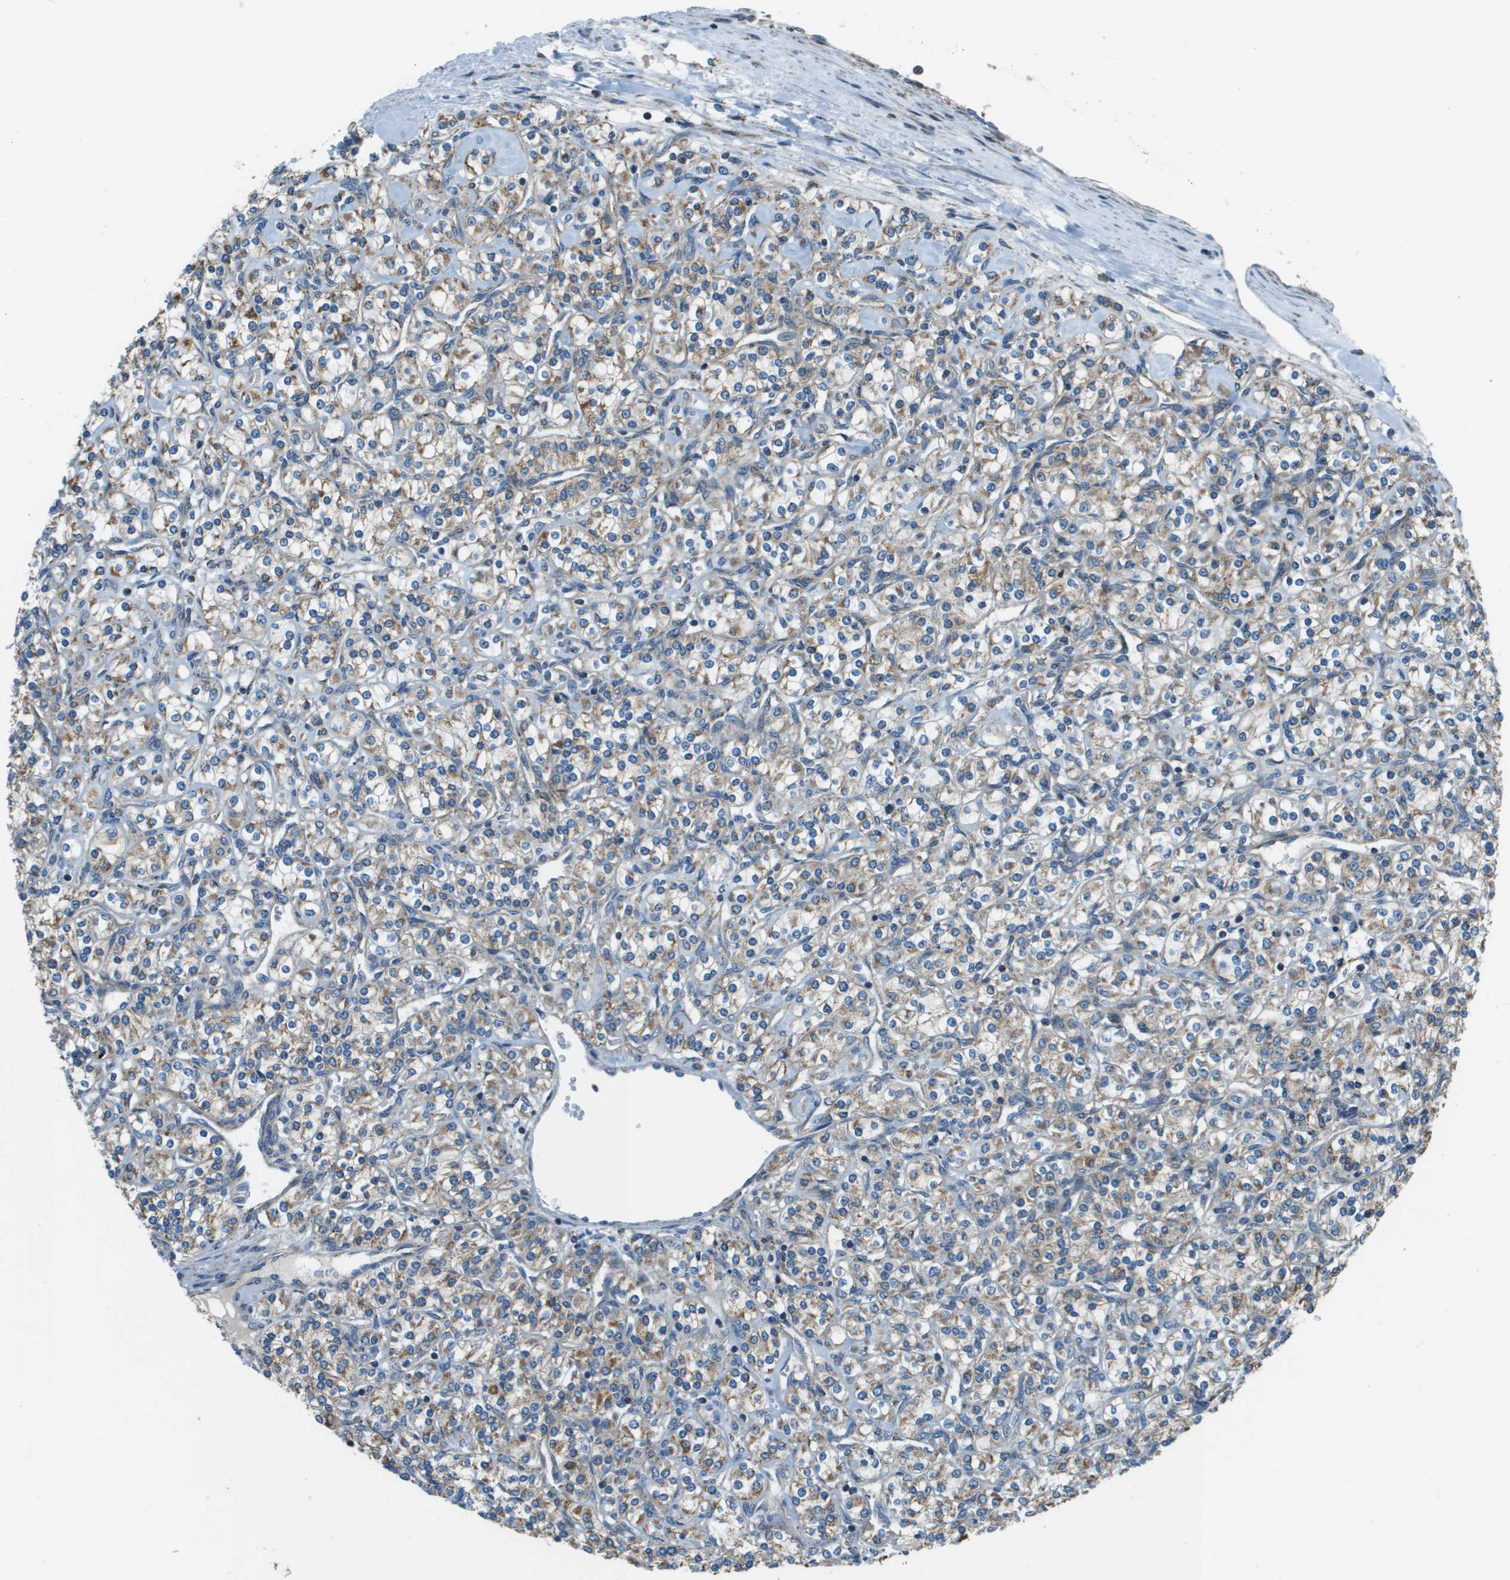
{"staining": {"intensity": "weak", "quantity": "25%-75%", "location": "cytoplasmic/membranous"}, "tissue": "renal cancer", "cell_type": "Tumor cells", "image_type": "cancer", "snomed": [{"axis": "morphology", "description": "Adenocarcinoma, NOS"}, {"axis": "topography", "description": "Kidney"}], "caption": "There is low levels of weak cytoplasmic/membranous positivity in tumor cells of renal cancer, as demonstrated by immunohistochemical staining (brown color).", "gene": "TMEM51", "patient": {"sex": "male", "age": 77}}